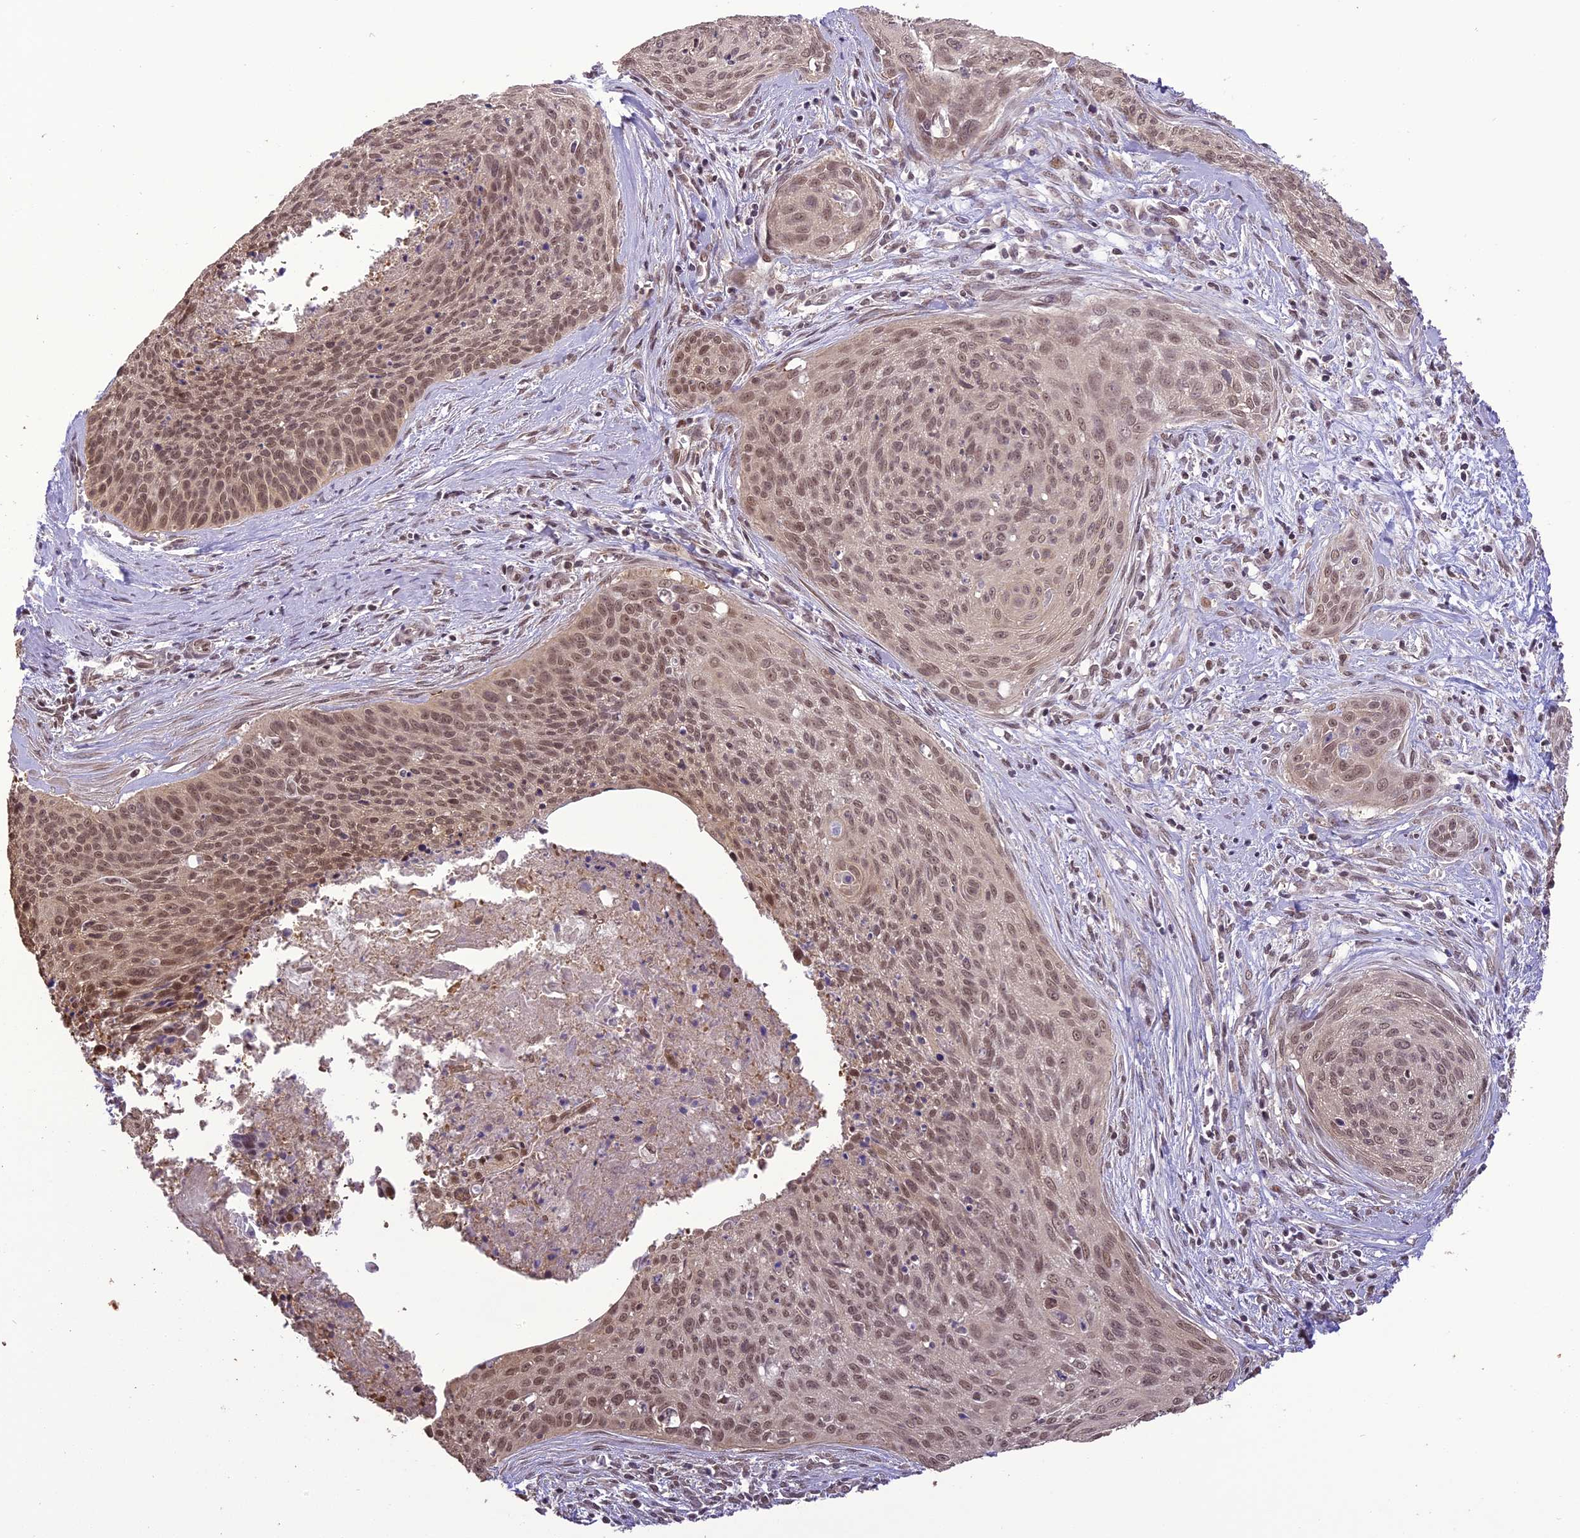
{"staining": {"intensity": "moderate", "quantity": ">75%", "location": "nuclear"}, "tissue": "cervical cancer", "cell_type": "Tumor cells", "image_type": "cancer", "snomed": [{"axis": "morphology", "description": "Squamous cell carcinoma, NOS"}, {"axis": "topography", "description": "Cervix"}], "caption": "This photomicrograph reveals squamous cell carcinoma (cervical) stained with immunohistochemistry to label a protein in brown. The nuclear of tumor cells show moderate positivity for the protein. Nuclei are counter-stained blue.", "gene": "TIGD7", "patient": {"sex": "female", "age": 55}}